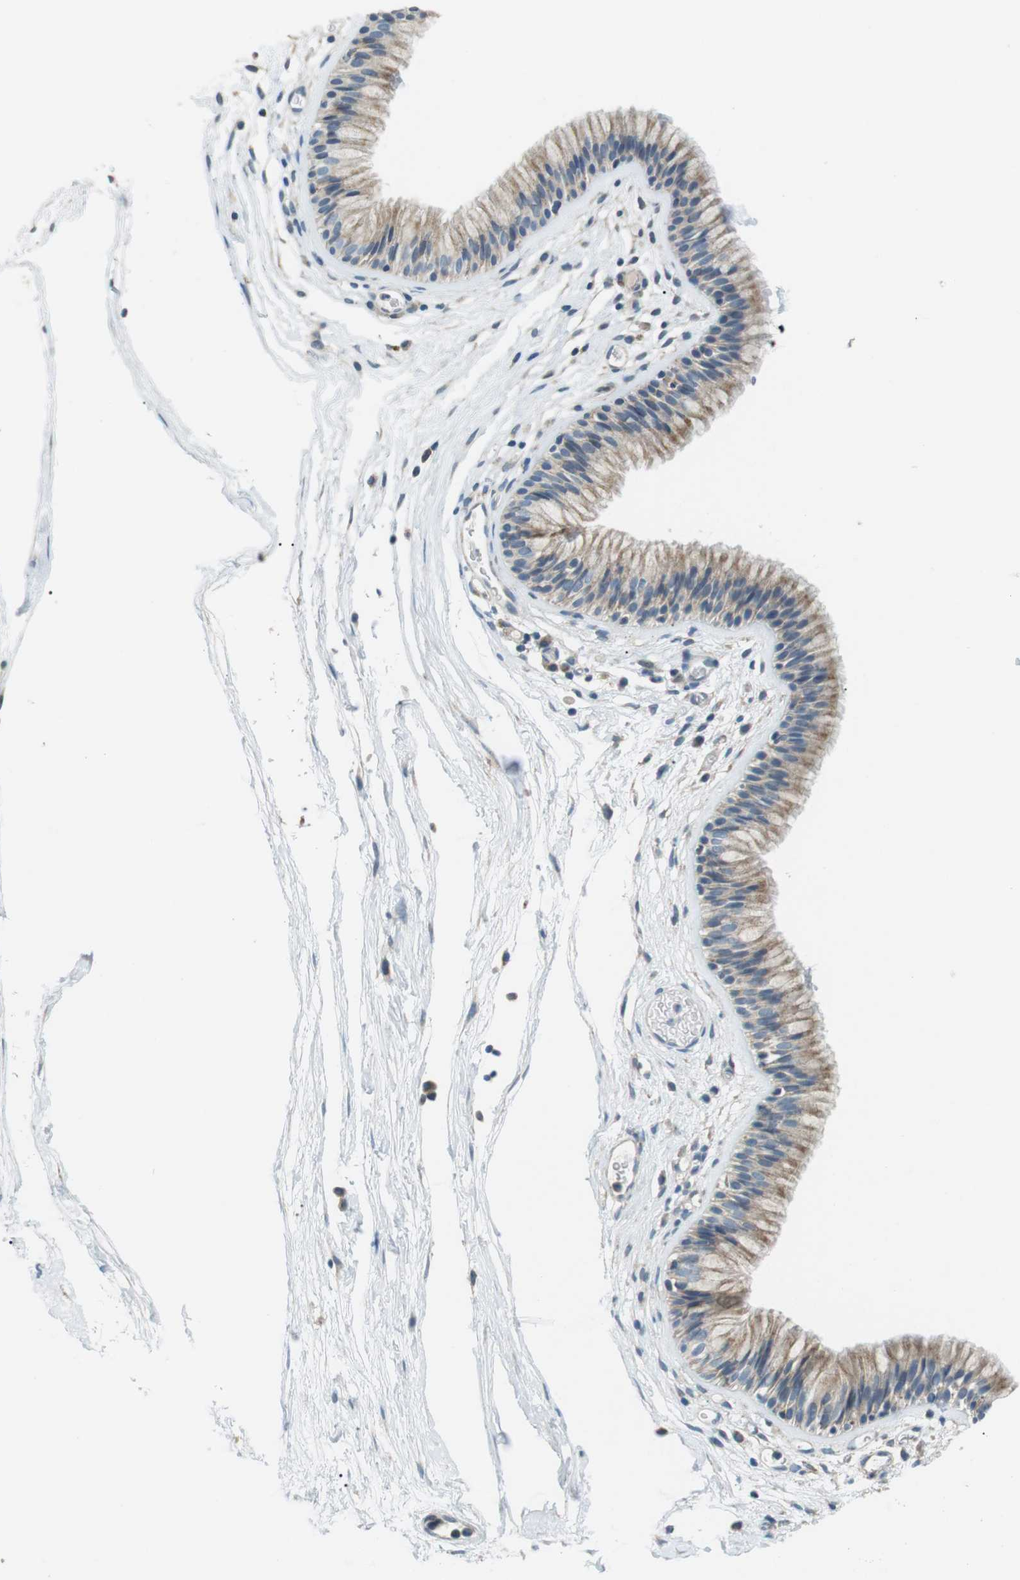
{"staining": {"intensity": "weak", "quantity": ">75%", "location": "cytoplasmic/membranous"}, "tissue": "nasopharynx", "cell_type": "Respiratory epithelial cells", "image_type": "normal", "snomed": [{"axis": "morphology", "description": "Normal tissue, NOS"}, {"axis": "morphology", "description": "Inflammation, NOS"}, {"axis": "topography", "description": "Nasopharynx"}], "caption": "The image shows immunohistochemical staining of normal nasopharynx. There is weak cytoplasmic/membranous expression is seen in approximately >75% of respiratory epithelial cells.", "gene": "BACE1", "patient": {"sex": "male", "age": 48}}